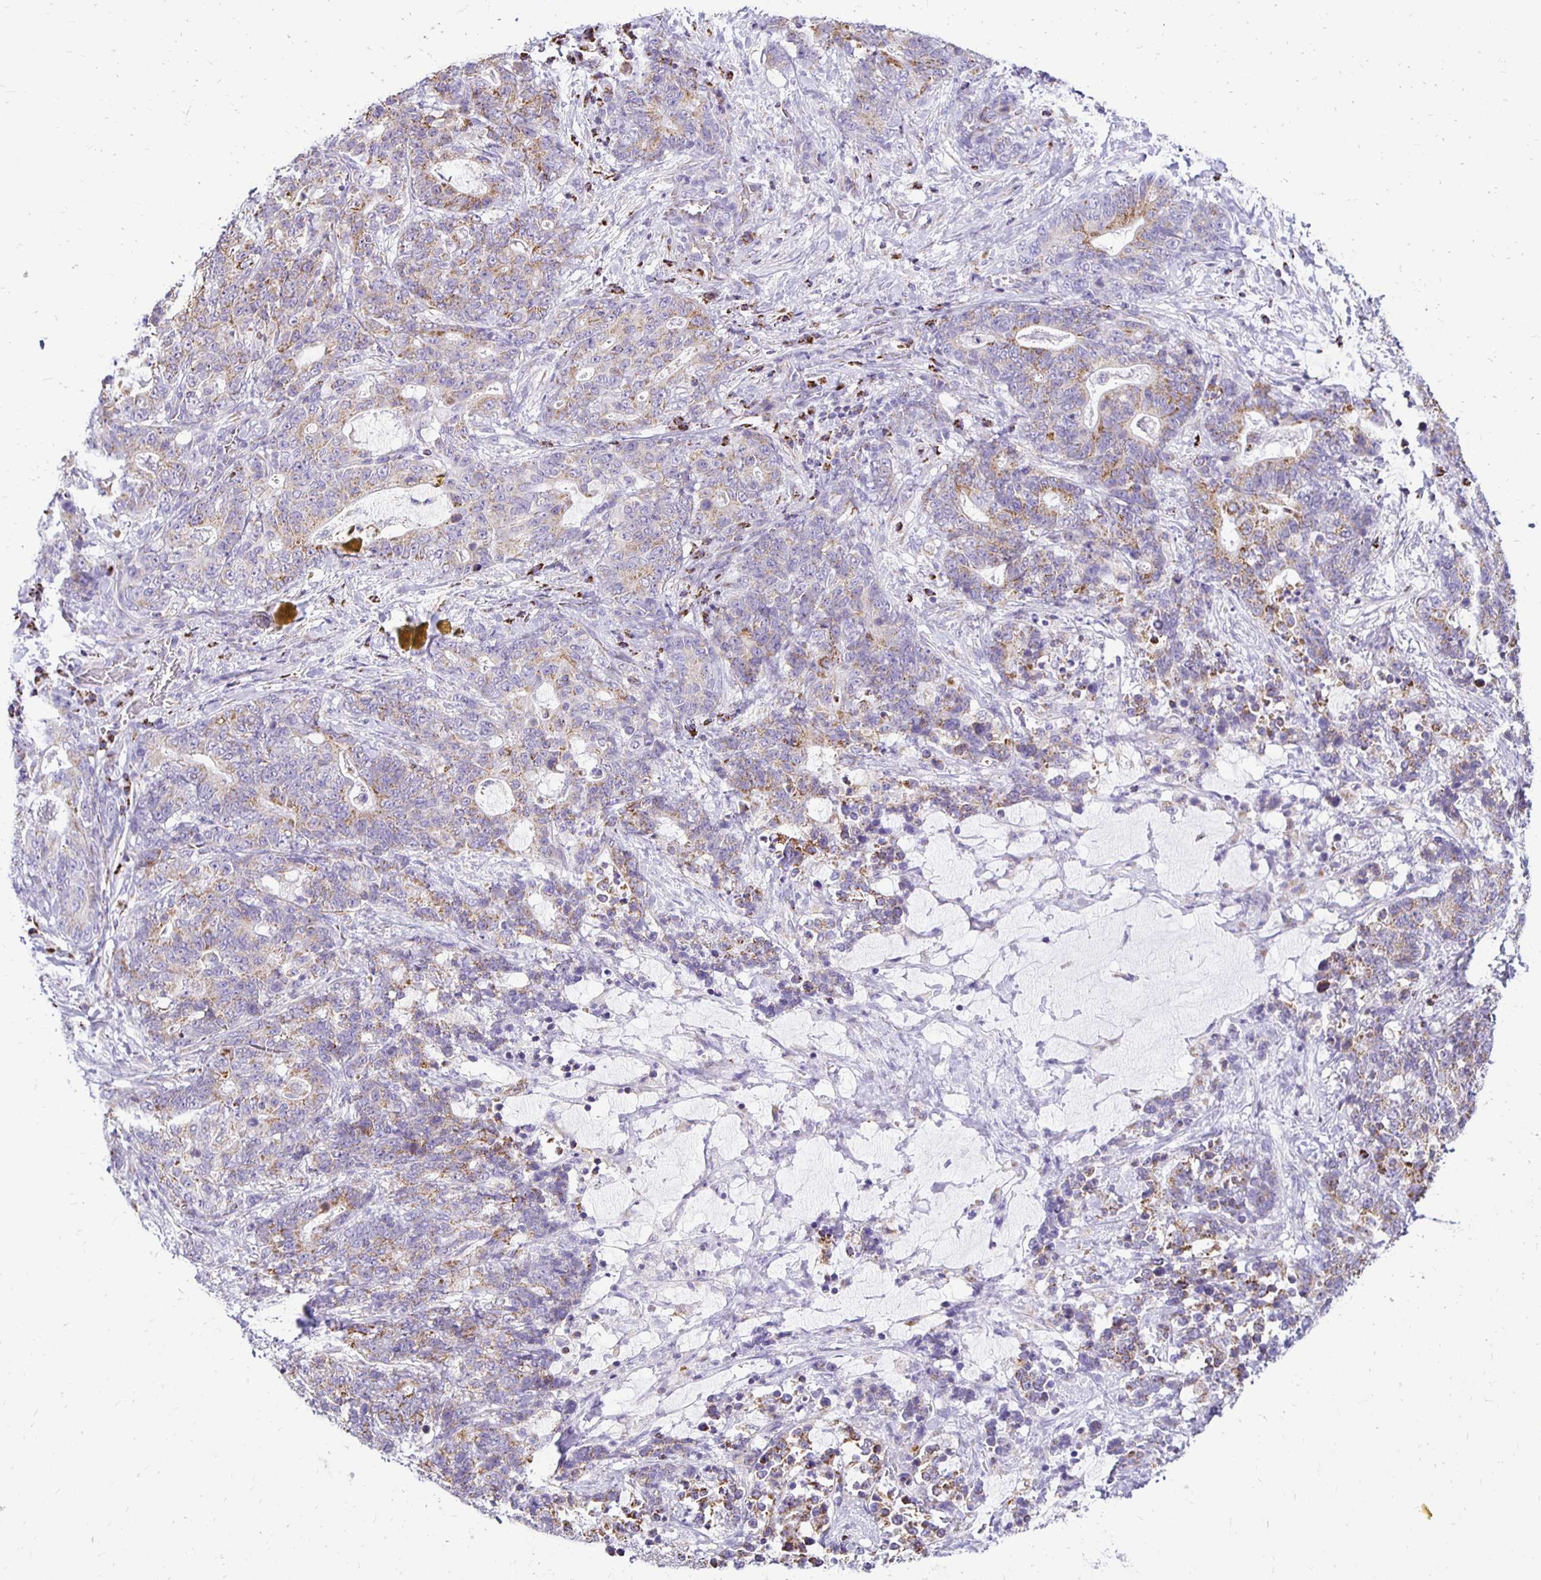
{"staining": {"intensity": "weak", "quantity": "25%-75%", "location": "cytoplasmic/membranous"}, "tissue": "stomach cancer", "cell_type": "Tumor cells", "image_type": "cancer", "snomed": [{"axis": "morphology", "description": "Normal tissue, NOS"}, {"axis": "morphology", "description": "Adenocarcinoma, NOS"}, {"axis": "topography", "description": "Stomach"}], "caption": "This photomicrograph exhibits stomach cancer stained with immunohistochemistry (IHC) to label a protein in brown. The cytoplasmic/membranous of tumor cells show weak positivity for the protein. Nuclei are counter-stained blue.", "gene": "PLAAT2", "patient": {"sex": "female", "age": 64}}